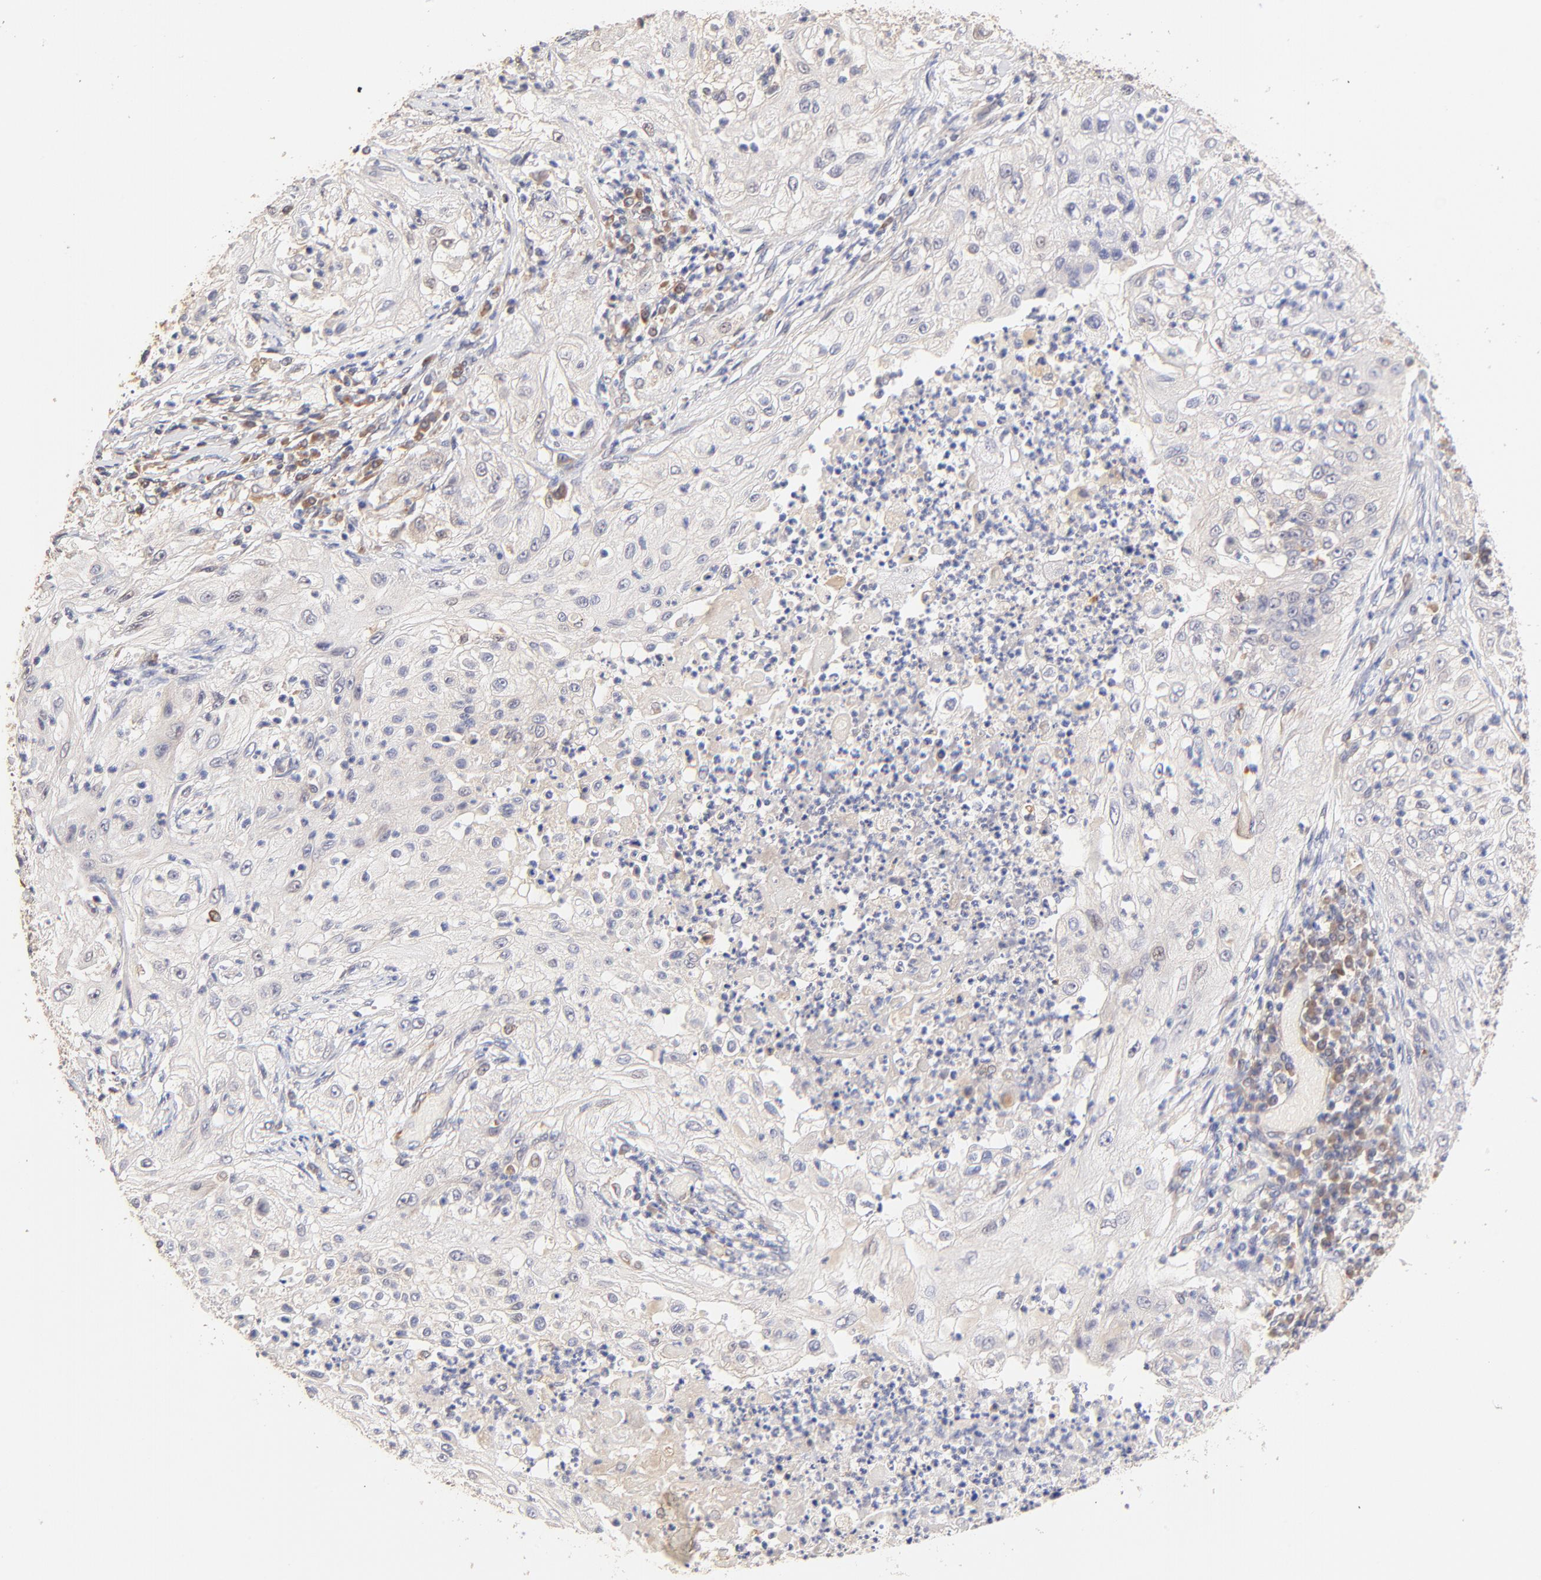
{"staining": {"intensity": "weak", "quantity": "<25%", "location": "cytoplasmic/membranous"}, "tissue": "lung cancer", "cell_type": "Tumor cells", "image_type": "cancer", "snomed": [{"axis": "morphology", "description": "Inflammation, NOS"}, {"axis": "morphology", "description": "Squamous cell carcinoma, NOS"}, {"axis": "topography", "description": "Lymph node"}, {"axis": "topography", "description": "Soft tissue"}, {"axis": "topography", "description": "Lung"}], "caption": "Immunohistochemical staining of squamous cell carcinoma (lung) displays no significant expression in tumor cells.", "gene": "TNFAIP3", "patient": {"sex": "male", "age": 66}}